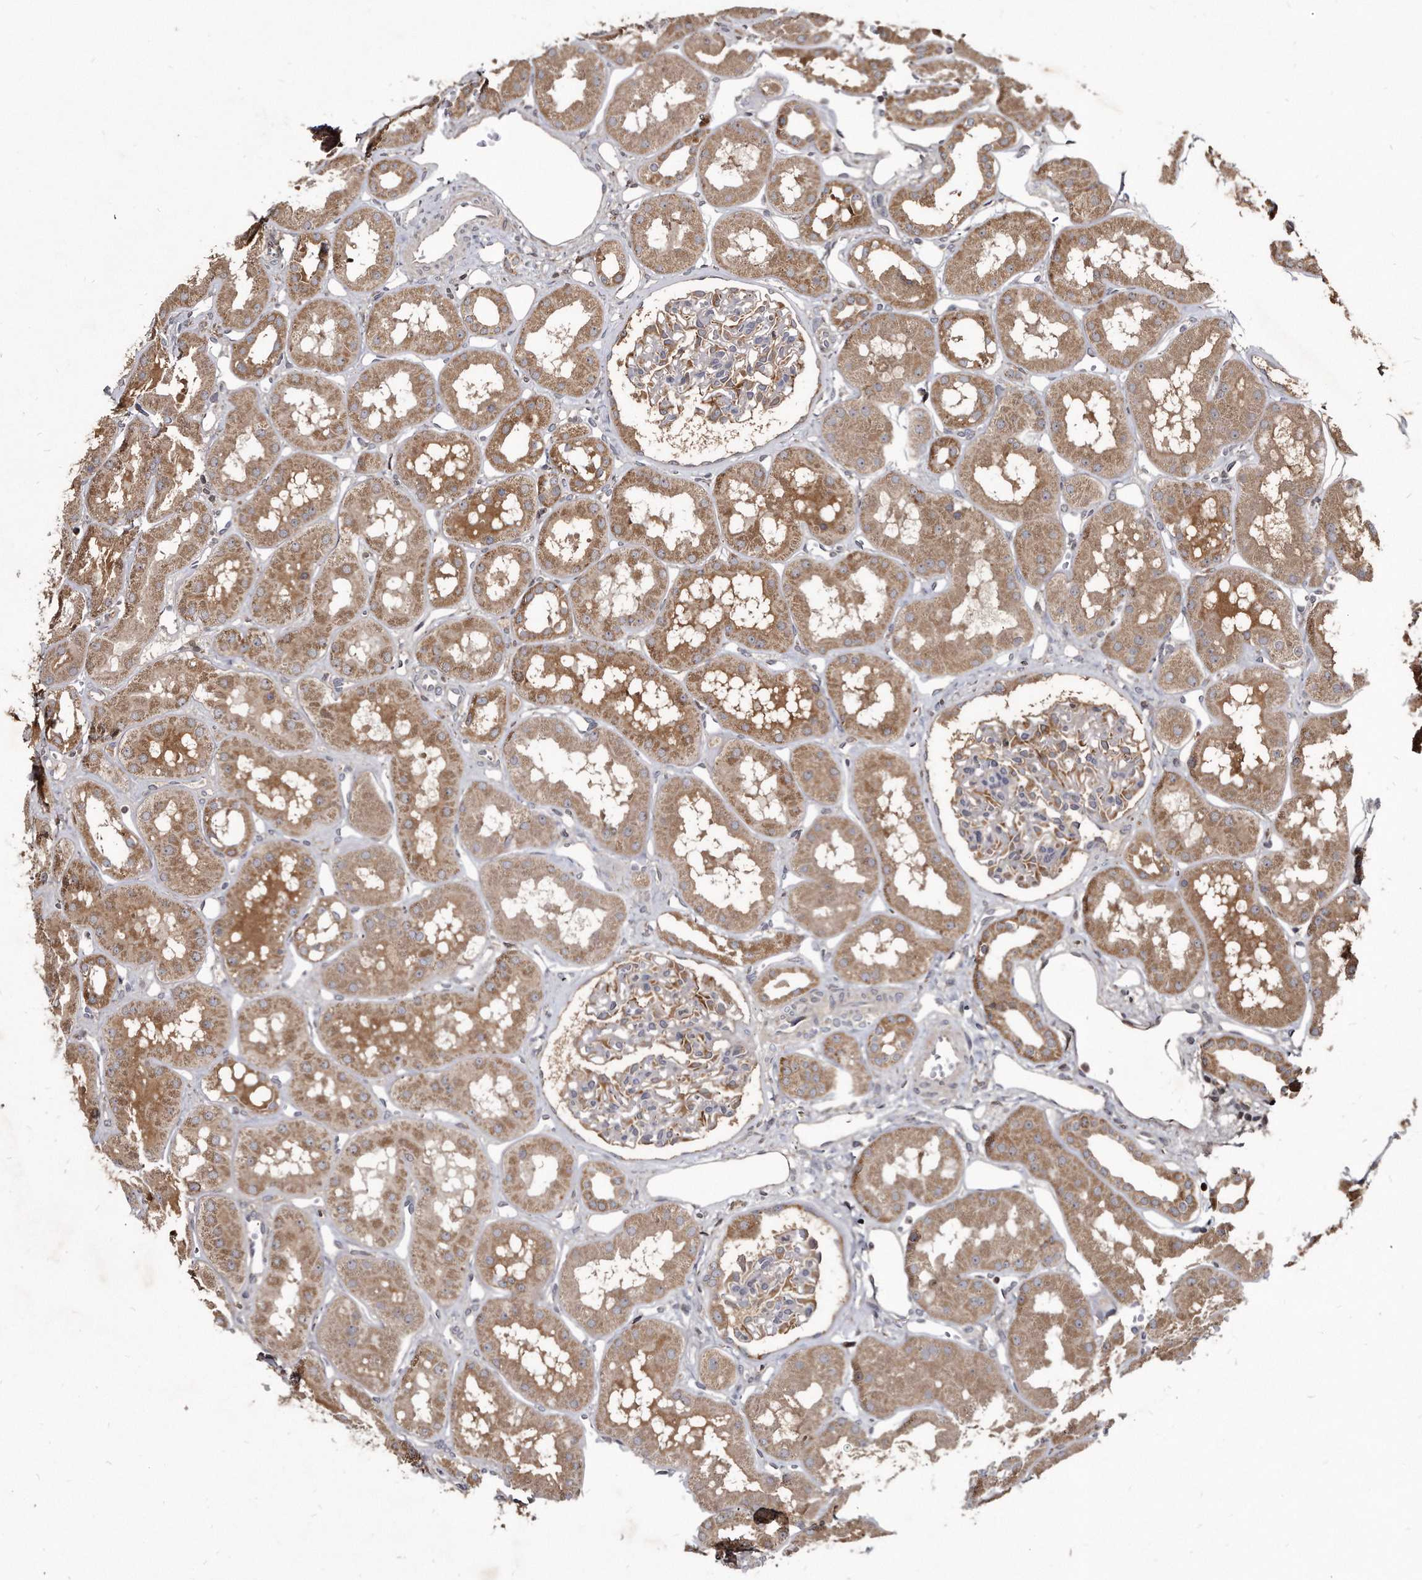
{"staining": {"intensity": "negative", "quantity": "none", "location": "none"}, "tissue": "kidney", "cell_type": "Cells in glomeruli", "image_type": "normal", "snomed": [{"axis": "morphology", "description": "Normal tissue, NOS"}, {"axis": "topography", "description": "Kidney"}], "caption": "IHC photomicrograph of benign human kidney stained for a protein (brown), which shows no staining in cells in glomeruli.", "gene": "FAM136A", "patient": {"sex": "male", "age": 16}}